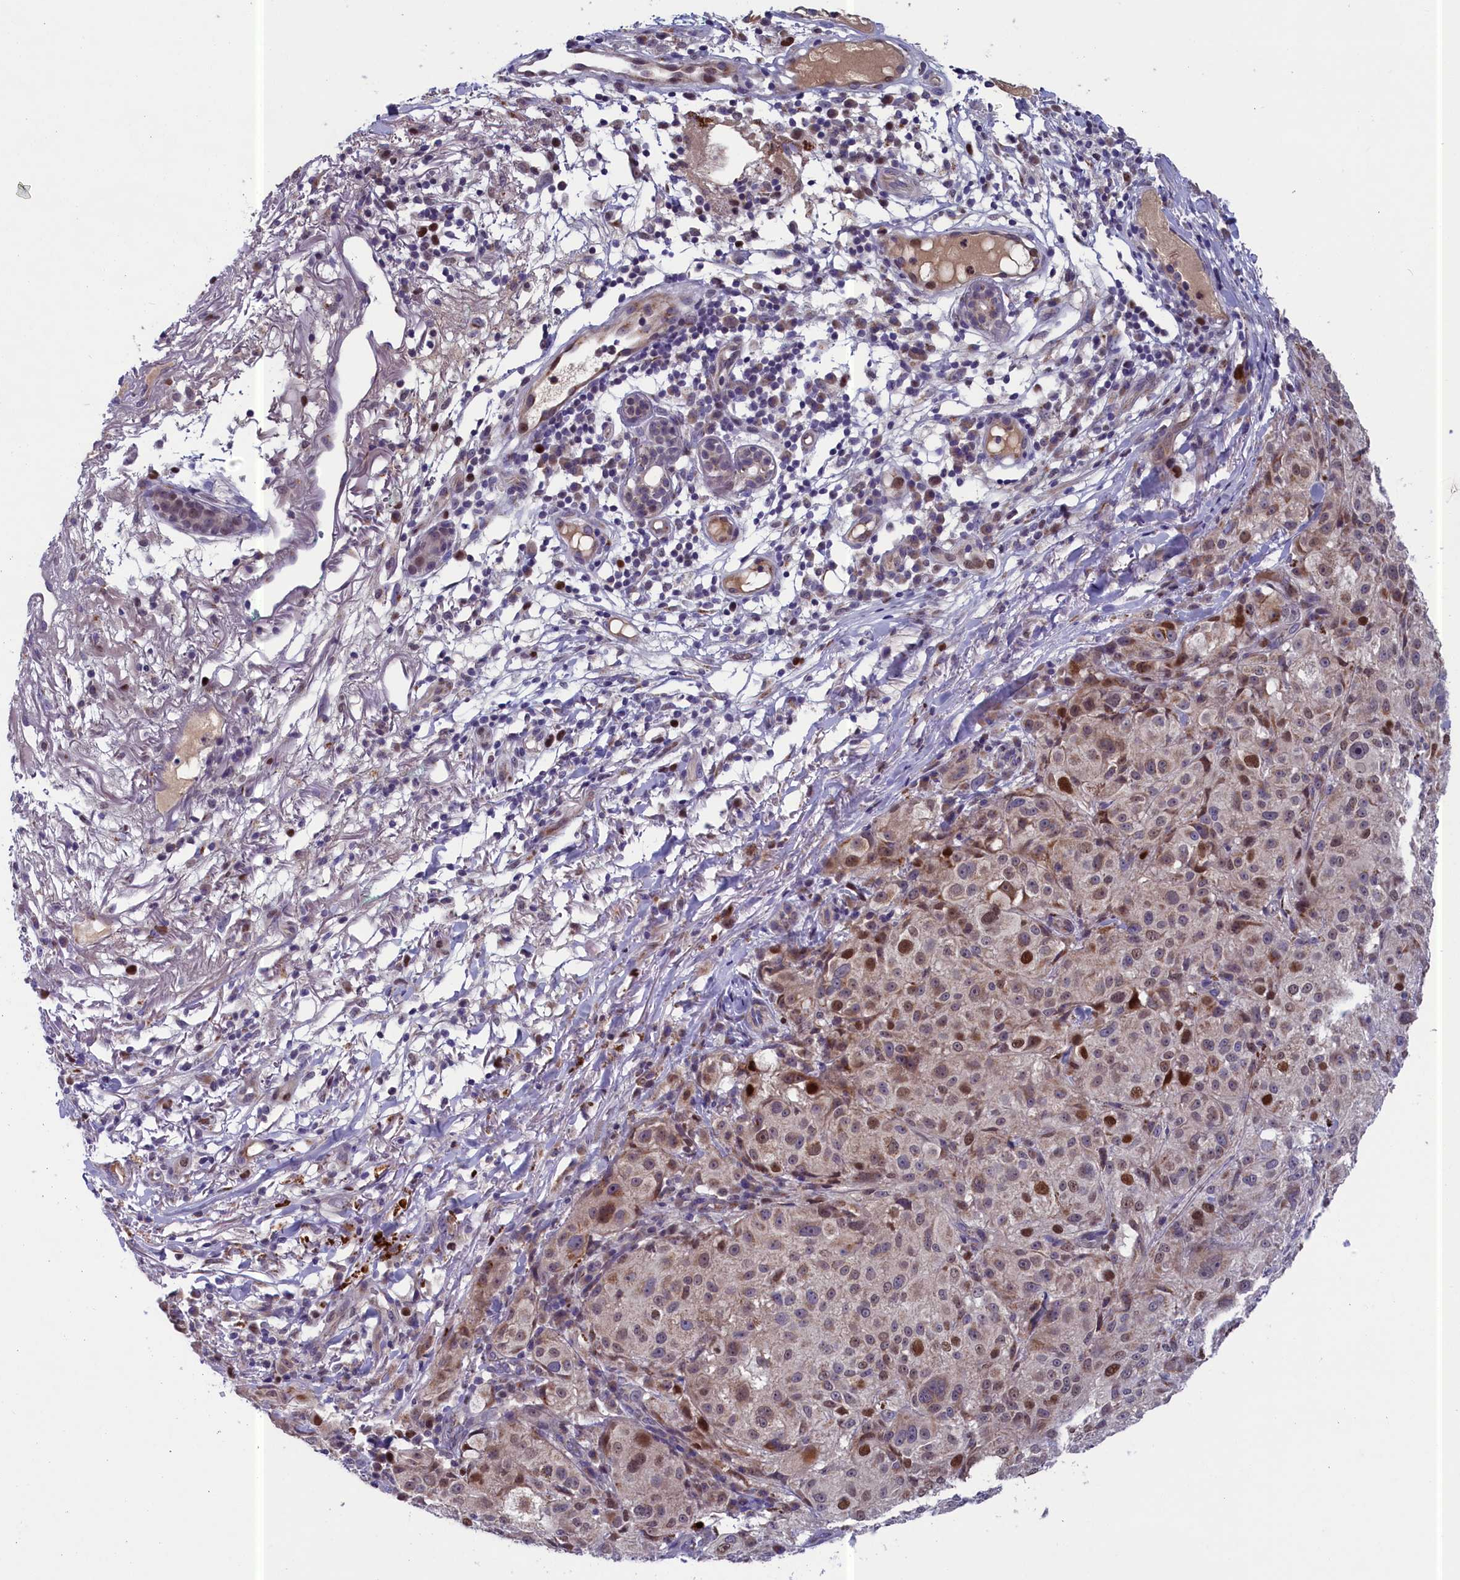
{"staining": {"intensity": "moderate", "quantity": "<25%", "location": "nuclear"}, "tissue": "melanoma", "cell_type": "Tumor cells", "image_type": "cancer", "snomed": [{"axis": "morphology", "description": "Necrosis, NOS"}, {"axis": "morphology", "description": "Malignant melanoma, NOS"}, {"axis": "topography", "description": "Skin"}], "caption": "Immunohistochemistry (DAB) staining of melanoma reveals moderate nuclear protein staining in approximately <25% of tumor cells. Ihc stains the protein of interest in brown and the nuclei are stained blue.", "gene": "LIG1", "patient": {"sex": "female", "age": 87}}